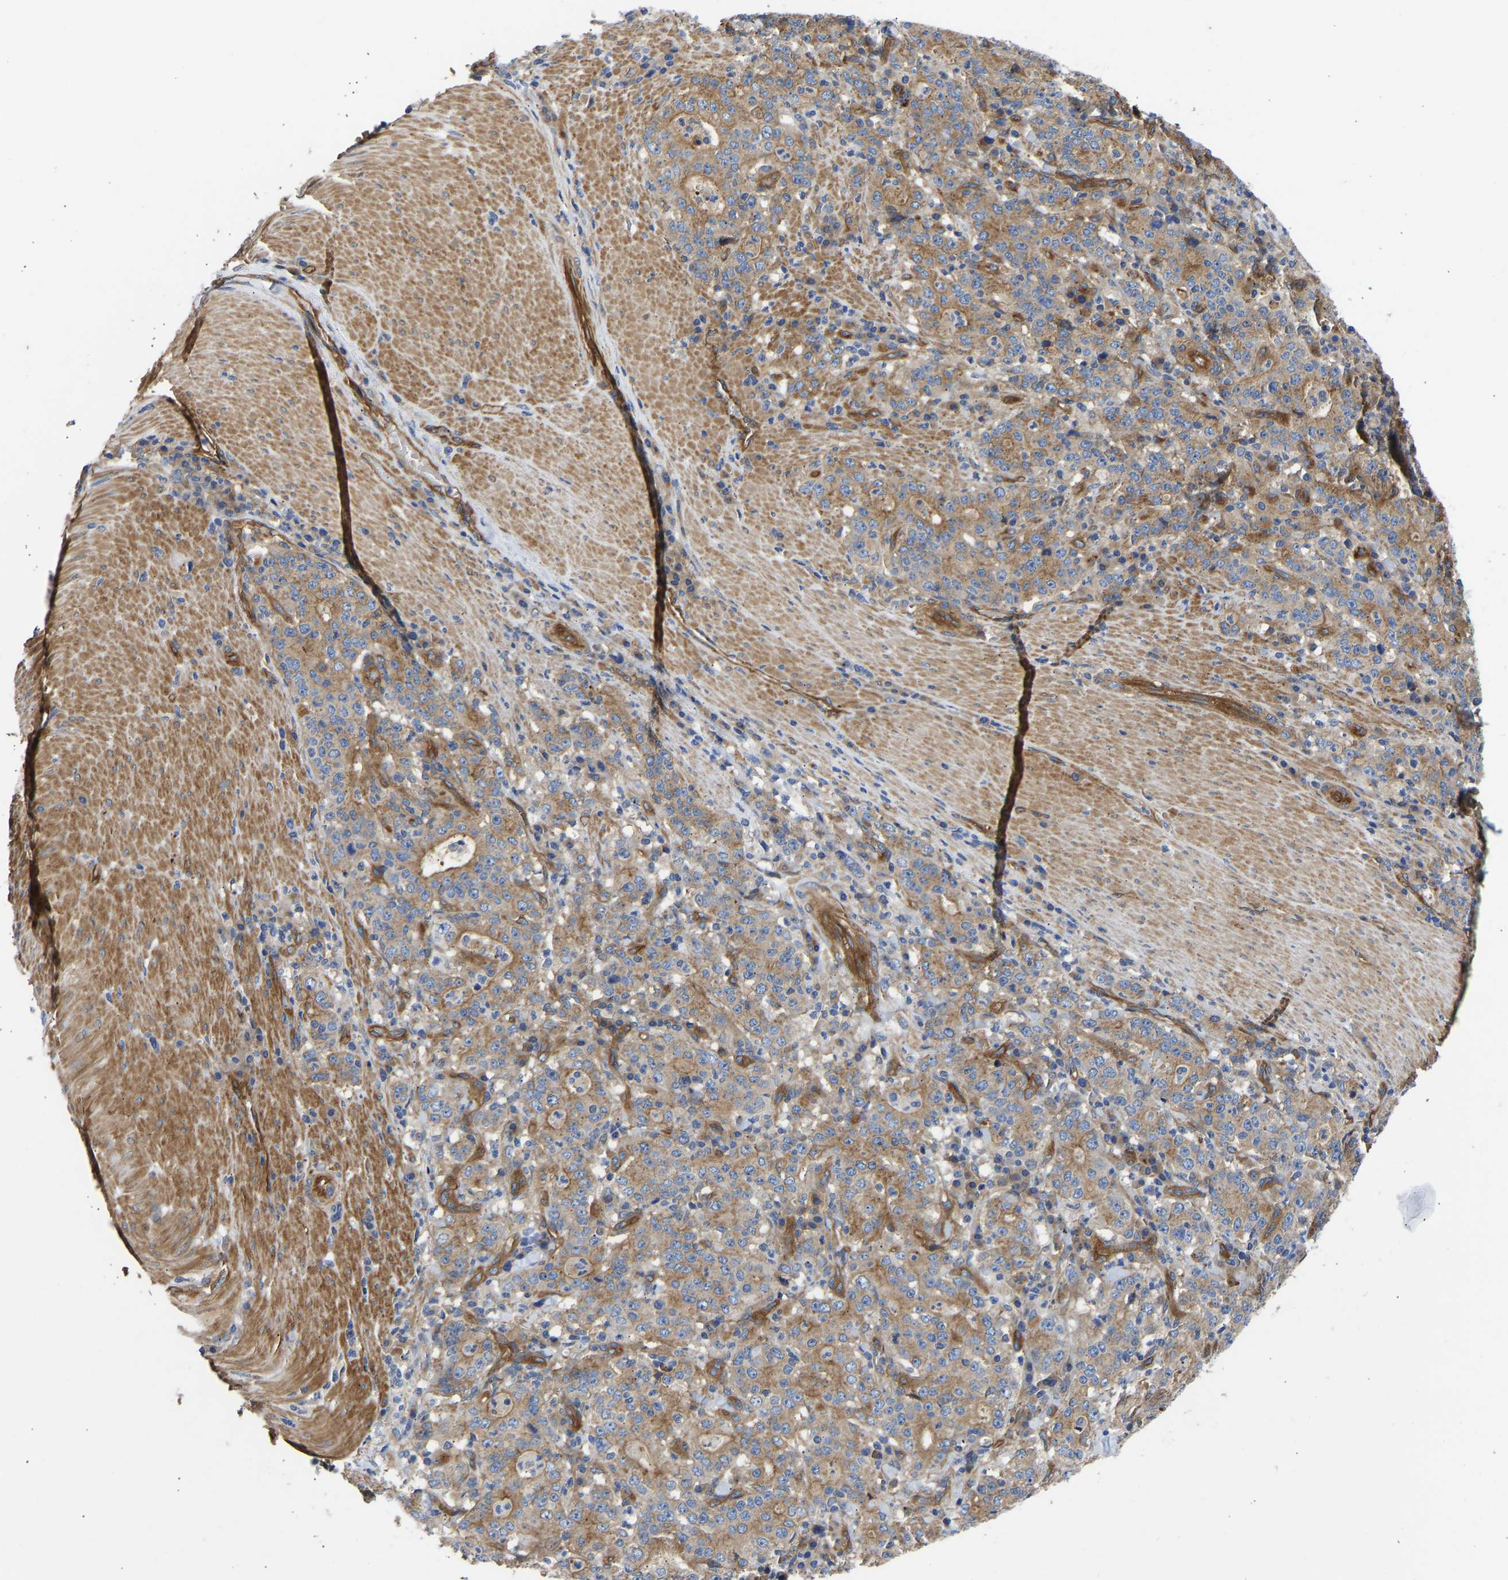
{"staining": {"intensity": "moderate", "quantity": ">75%", "location": "cytoplasmic/membranous"}, "tissue": "stomach cancer", "cell_type": "Tumor cells", "image_type": "cancer", "snomed": [{"axis": "morphology", "description": "Normal tissue, NOS"}, {"axis": "morphology", "description": "Adenocarcinoma, NOS"}, {"axis": "topography", "description": "Stomach, upper"}, {"axis": "topography", "description": "Stomach"}], "caption": "A high-resolution histopathology image shows IHC staining of adenocarcinoma (stomach), which exhibits moderate cytoplasmic/membranous staining in about >75% of tumor cells. (DAB (3,3'-diaminobenzidine) = brown stain, brightfield microscopy at high magnification).", "gene": "MYO1C", "patient": {"sex": "male", "age": 59}}